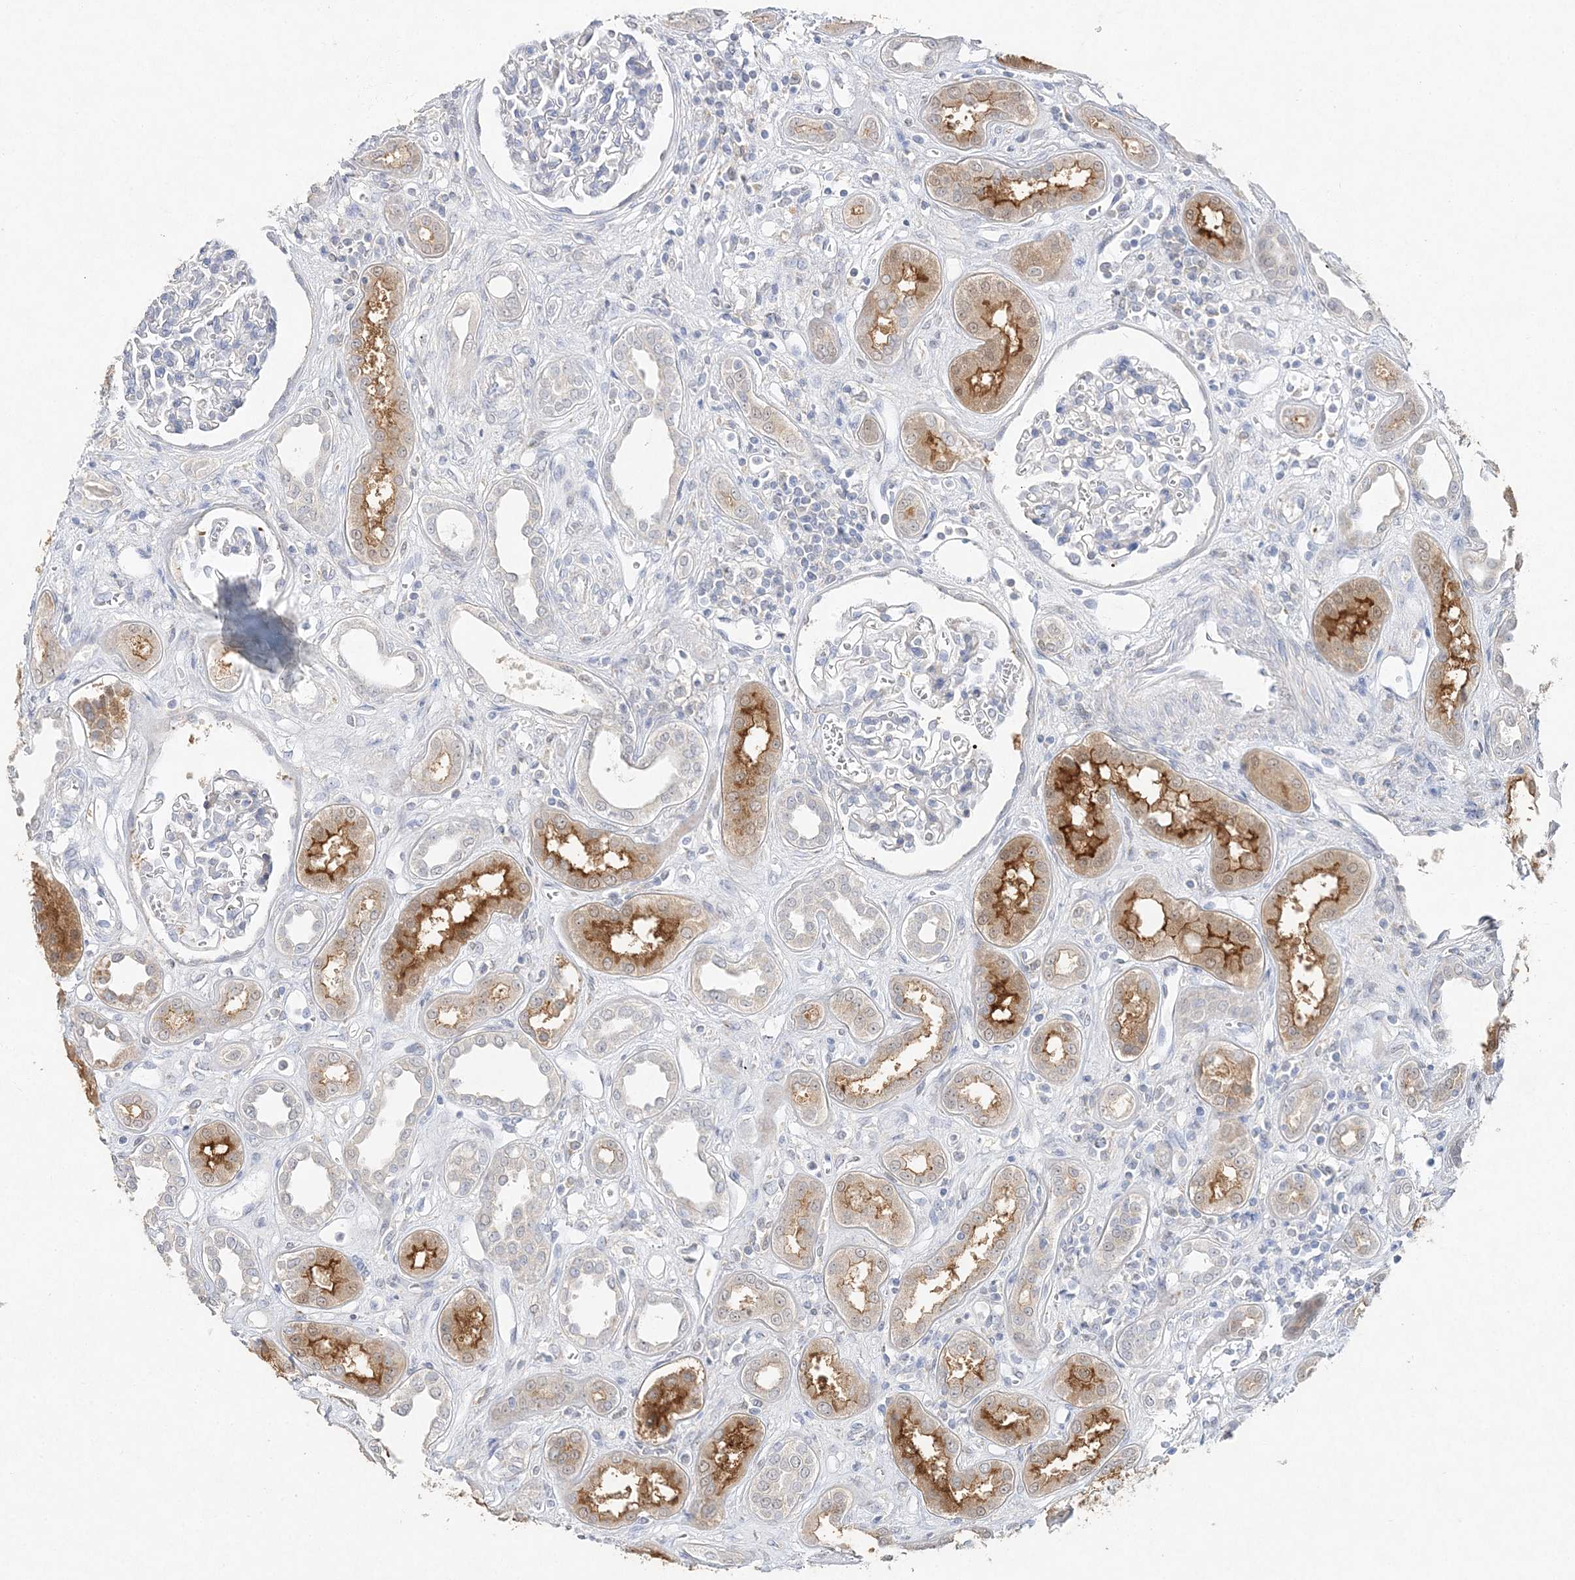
{"staining": {"intensity": "negative", "quantity": "none", "location": "none"}, "tissue": "kidney", "cell_type": "Cells in glomeruli", "image_type": "normal", "snomed": [{"axis": "morphology", "description": "Normal tissue, NOS"}, {"axis": "topography", "description": "Kidney"}], "caption": "Immunohistochemistry (IHC) of benign kidney exhibits no positivity in cells in glomeruli. (DAB IHC with hematoxylin counter stain).", "gene": "MAT2B", "patient": {"sex": "male", "age": 59}}